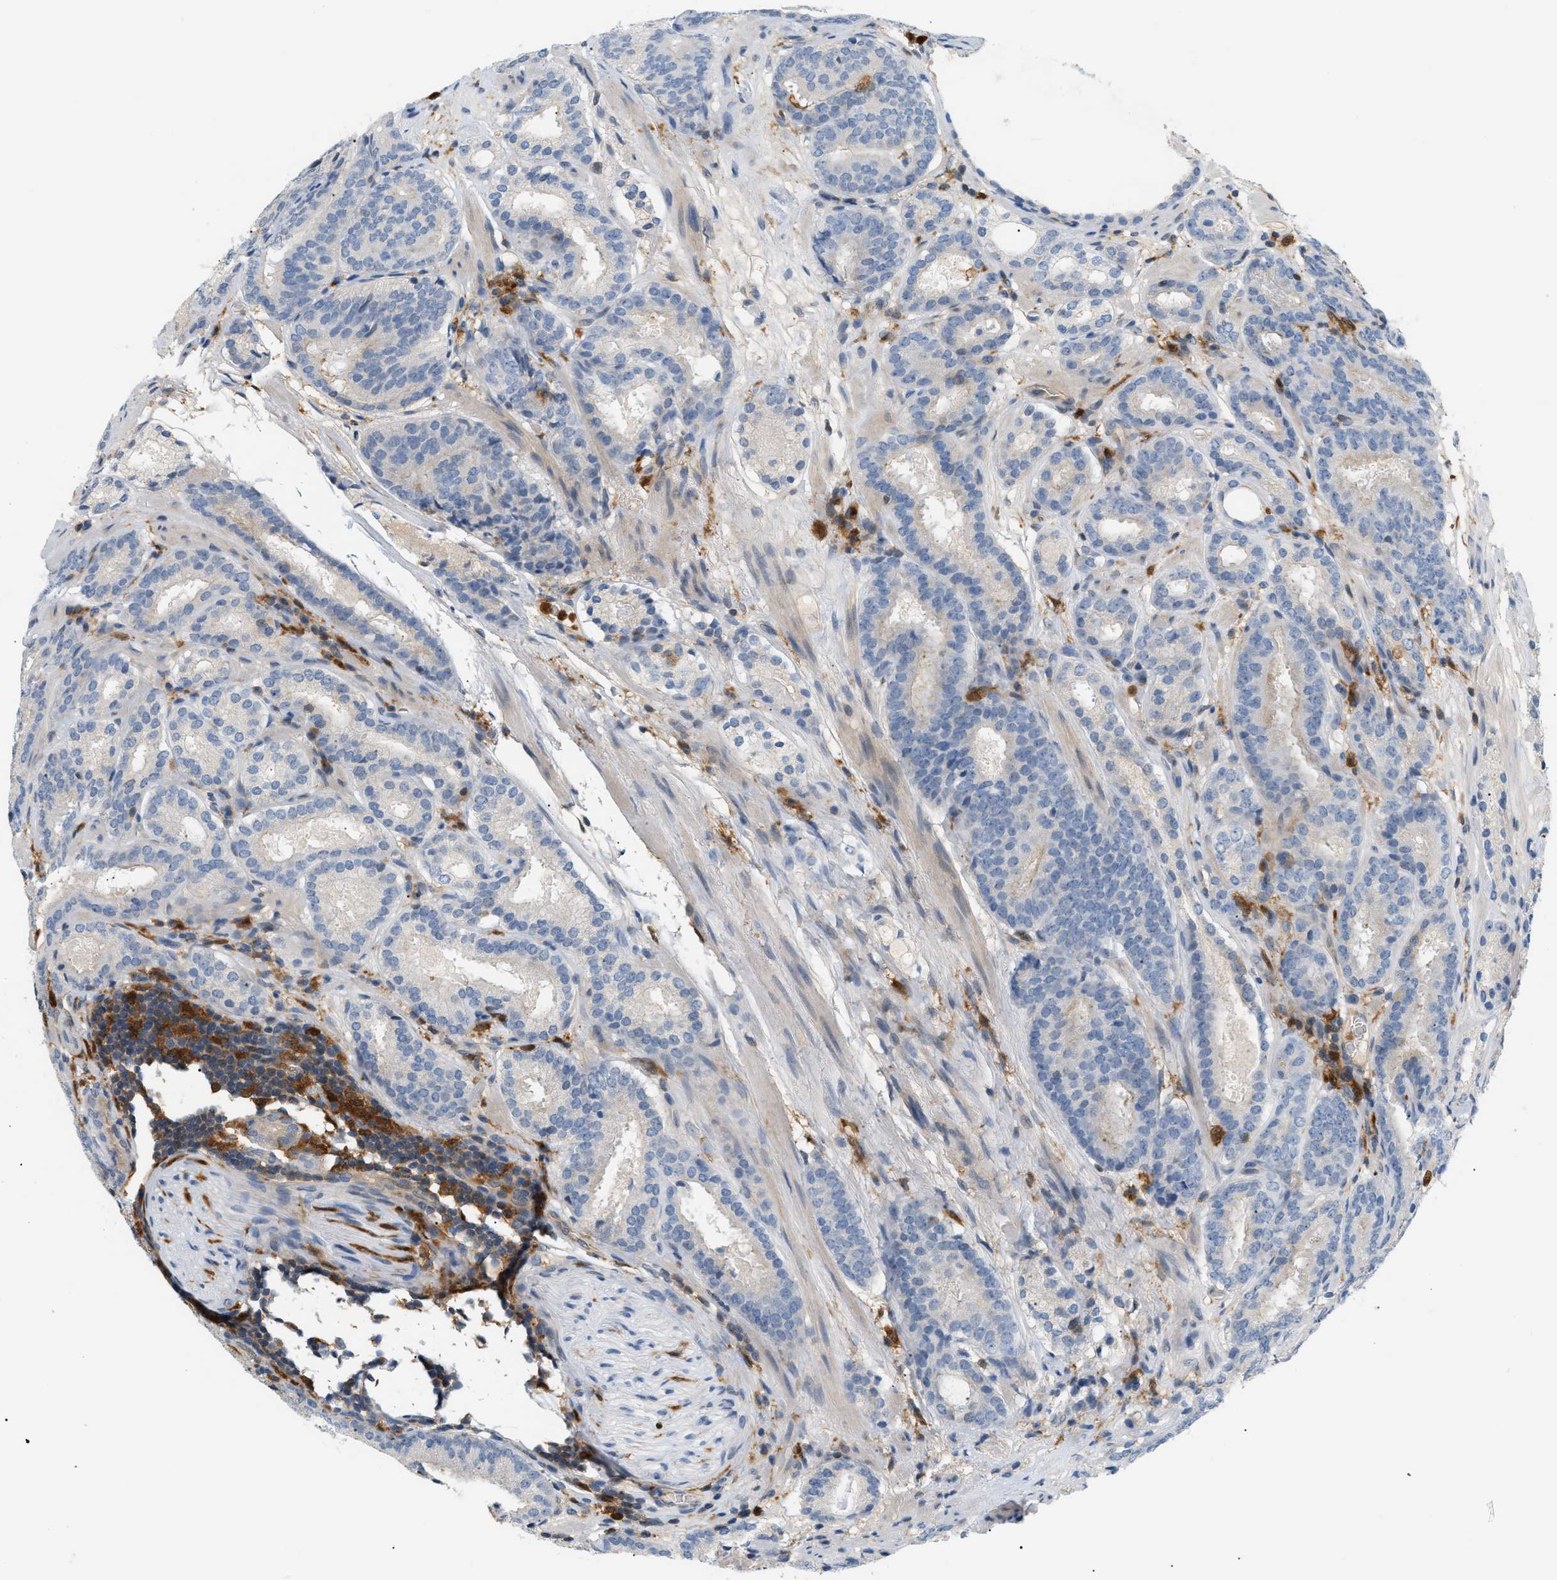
{"staining": {"intensity": "negative", "quantity": "none", "location": "none"}, "tissue": "prostate cancer", "cell_type": "Tumor cells", "image_type": "cancer", "snomed": [{"axis": "morphology", "description": "Adenocarcinoma, Low grade"}, {"axis": "topography", "description": "Prostate"}], "caption": "An image of prostate cancer (low-grade adenocarcinoma) stained for a protein reveals no brown staining in tumor cells. (DAB (3,3'-diaminobenzidine) immunohistochemistry visualized using brightfield microscopy, high magnification).", "gene": "PYCARD", "patient": {"sex": "male", "age": 69}}